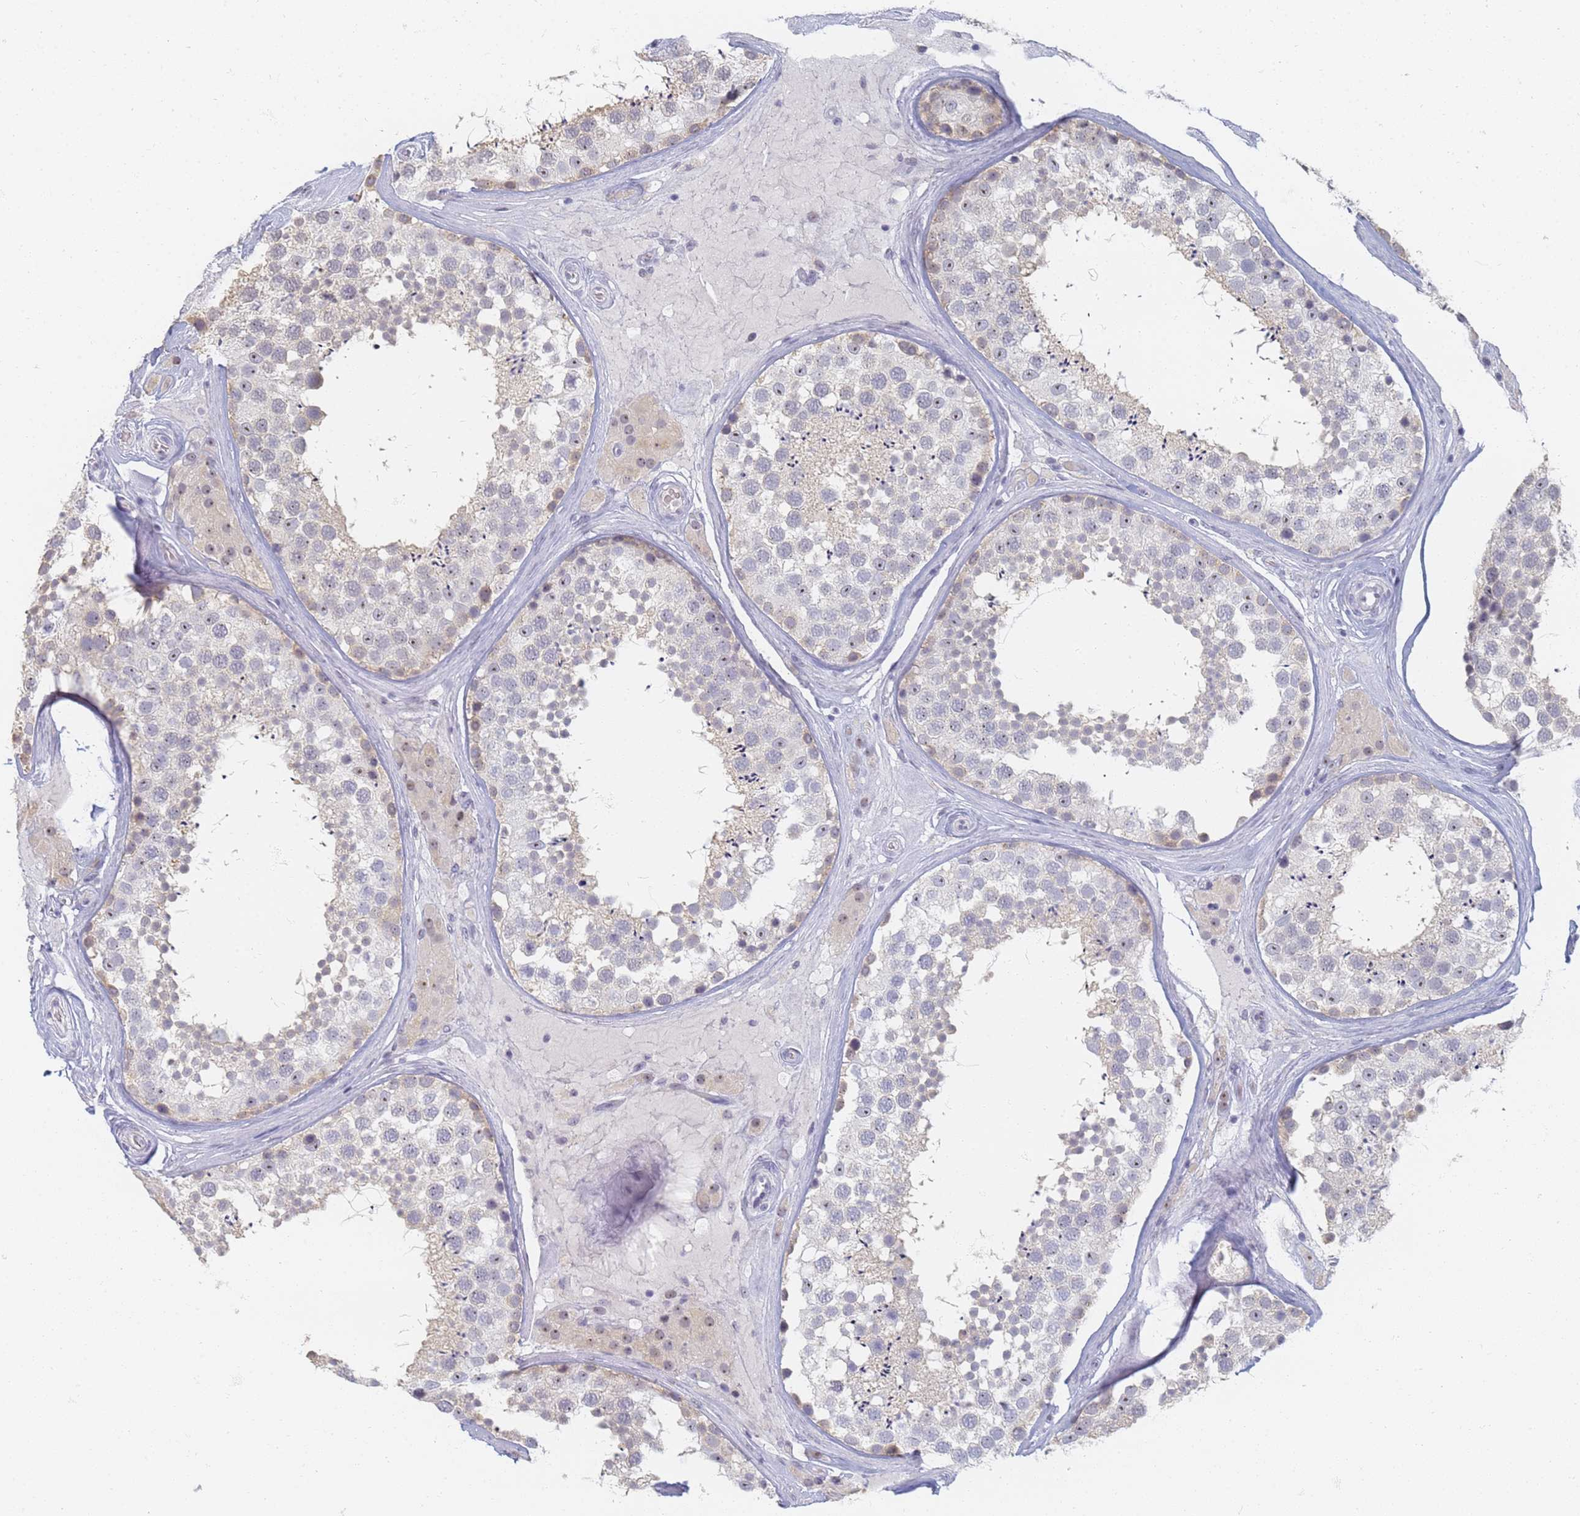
{"staining": {"intensity": "weak", "quantity": "<25%", "location": "cytoplasmic/membranous,nuclear"}, "tissue": "testis", "cell_type": "Cells in seminiferous ducts", "image_type": "normal", "snomed": [{"axis": "morphology", "description": "Normal tissue, NOS"}, {"axis": "topography", "description": "Testis"}], "caption": "Immunohistochemical staining of benign human testis shows no significant expression in cells in seminiferous ducts. (DAB immunohistochemistry visualized using brightfield microscopy, high magnification).", "gene": "SLC38A9", "patient": {"sex": "male", "age": 46}}